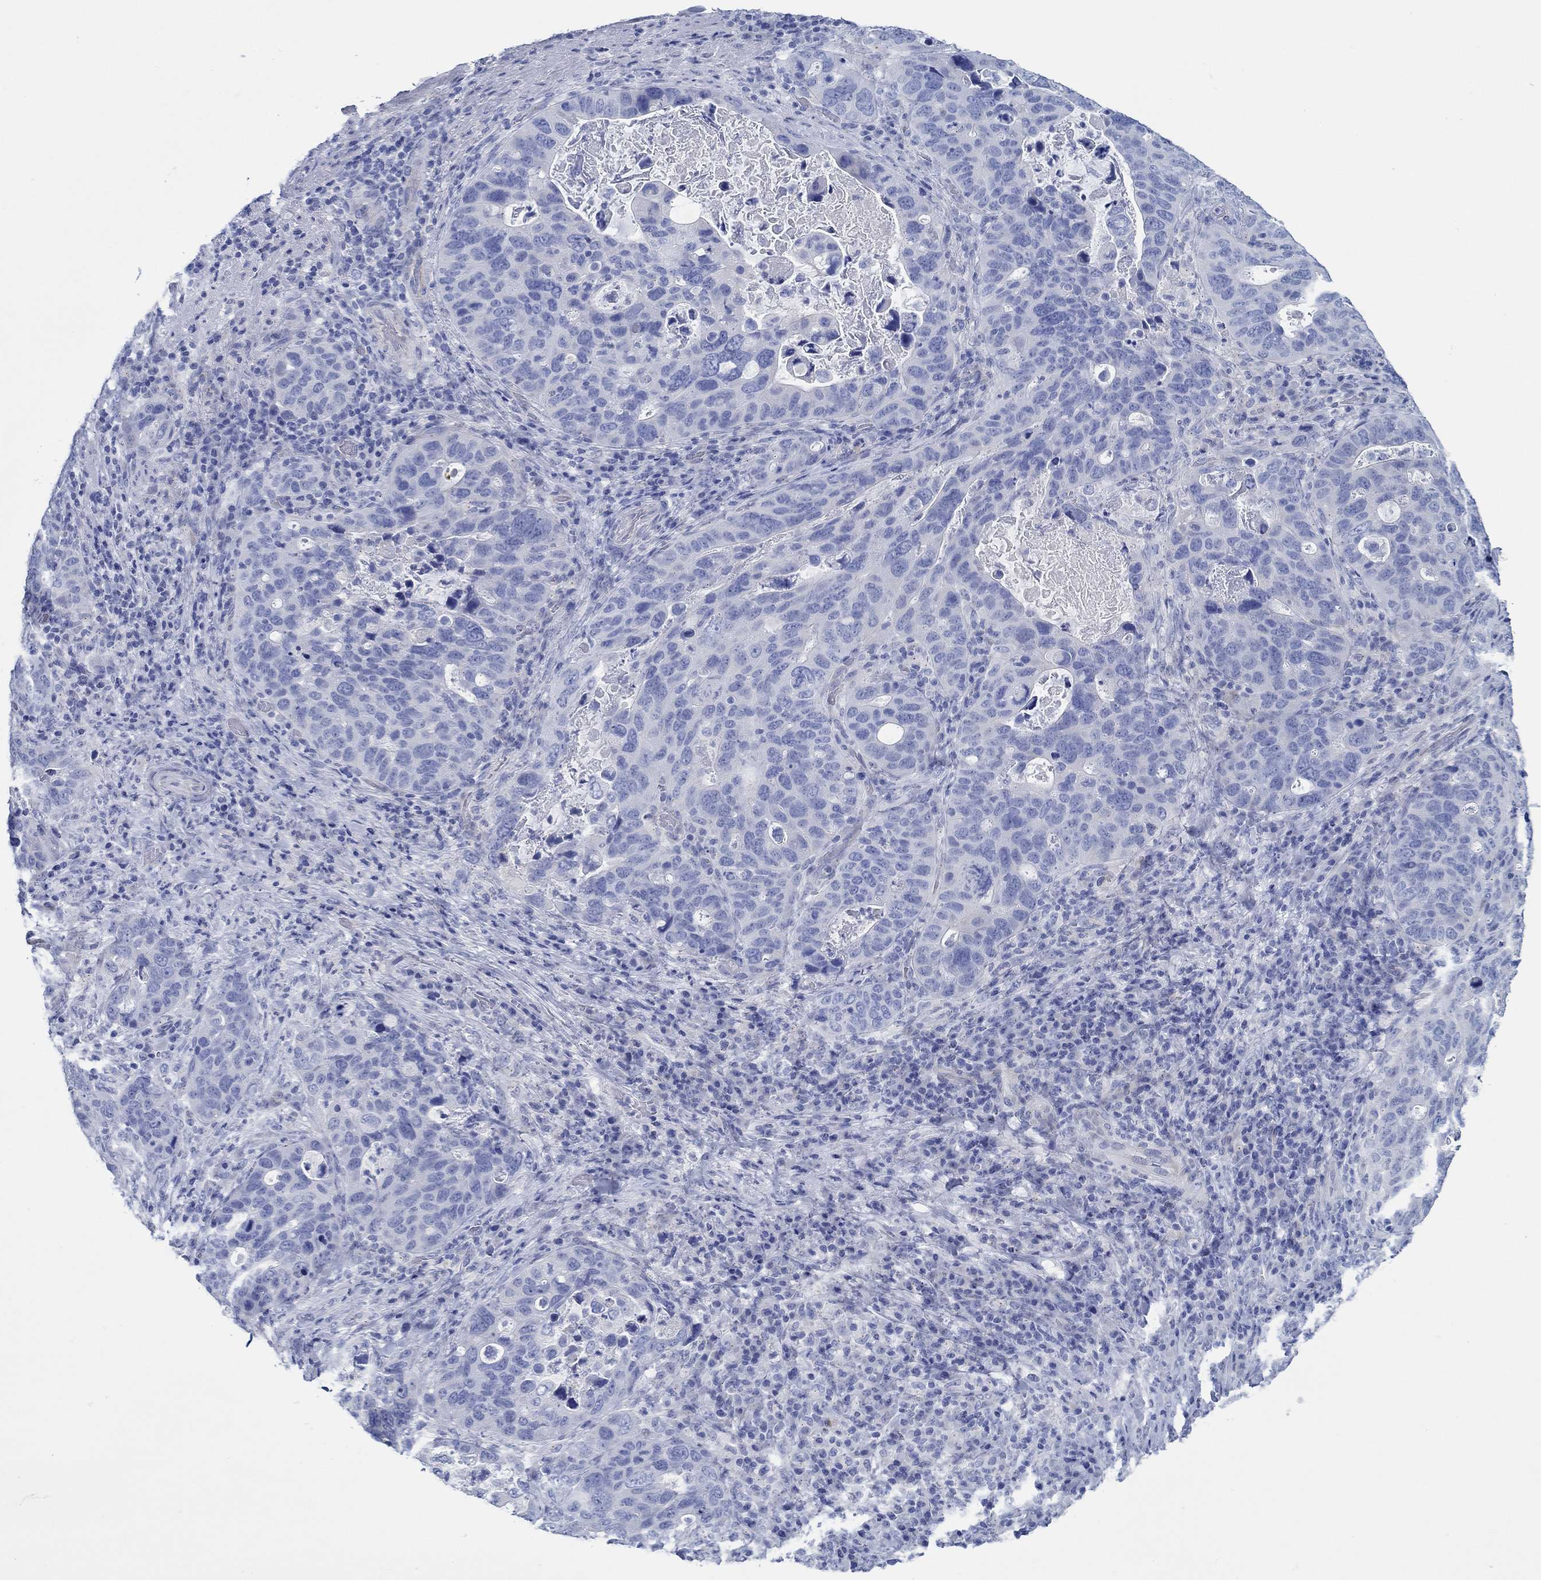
{"staining": {"intensity": "negative", "quantity": "none", "location": "none"}, "tissue": "stomach cancer", "cell_type": "Tumor cells", "image_type": "cancer", "snomed": [{"axis": "morphology", "description": "Adenocarcinoma, NOS"}, {"axis": "topography", "description": "Stomach"}], "caption": "A histopathology image of stomach cancer (adenocarcinoma) stained for a protein reveals no brown staining in tumor cells. (Brightfield microscopy of DAB (3,3'-diaminobenzidine) IHC at high magnification).", "gene": "IGFBP6", "patient": {"sex": "male", "age": 54}}